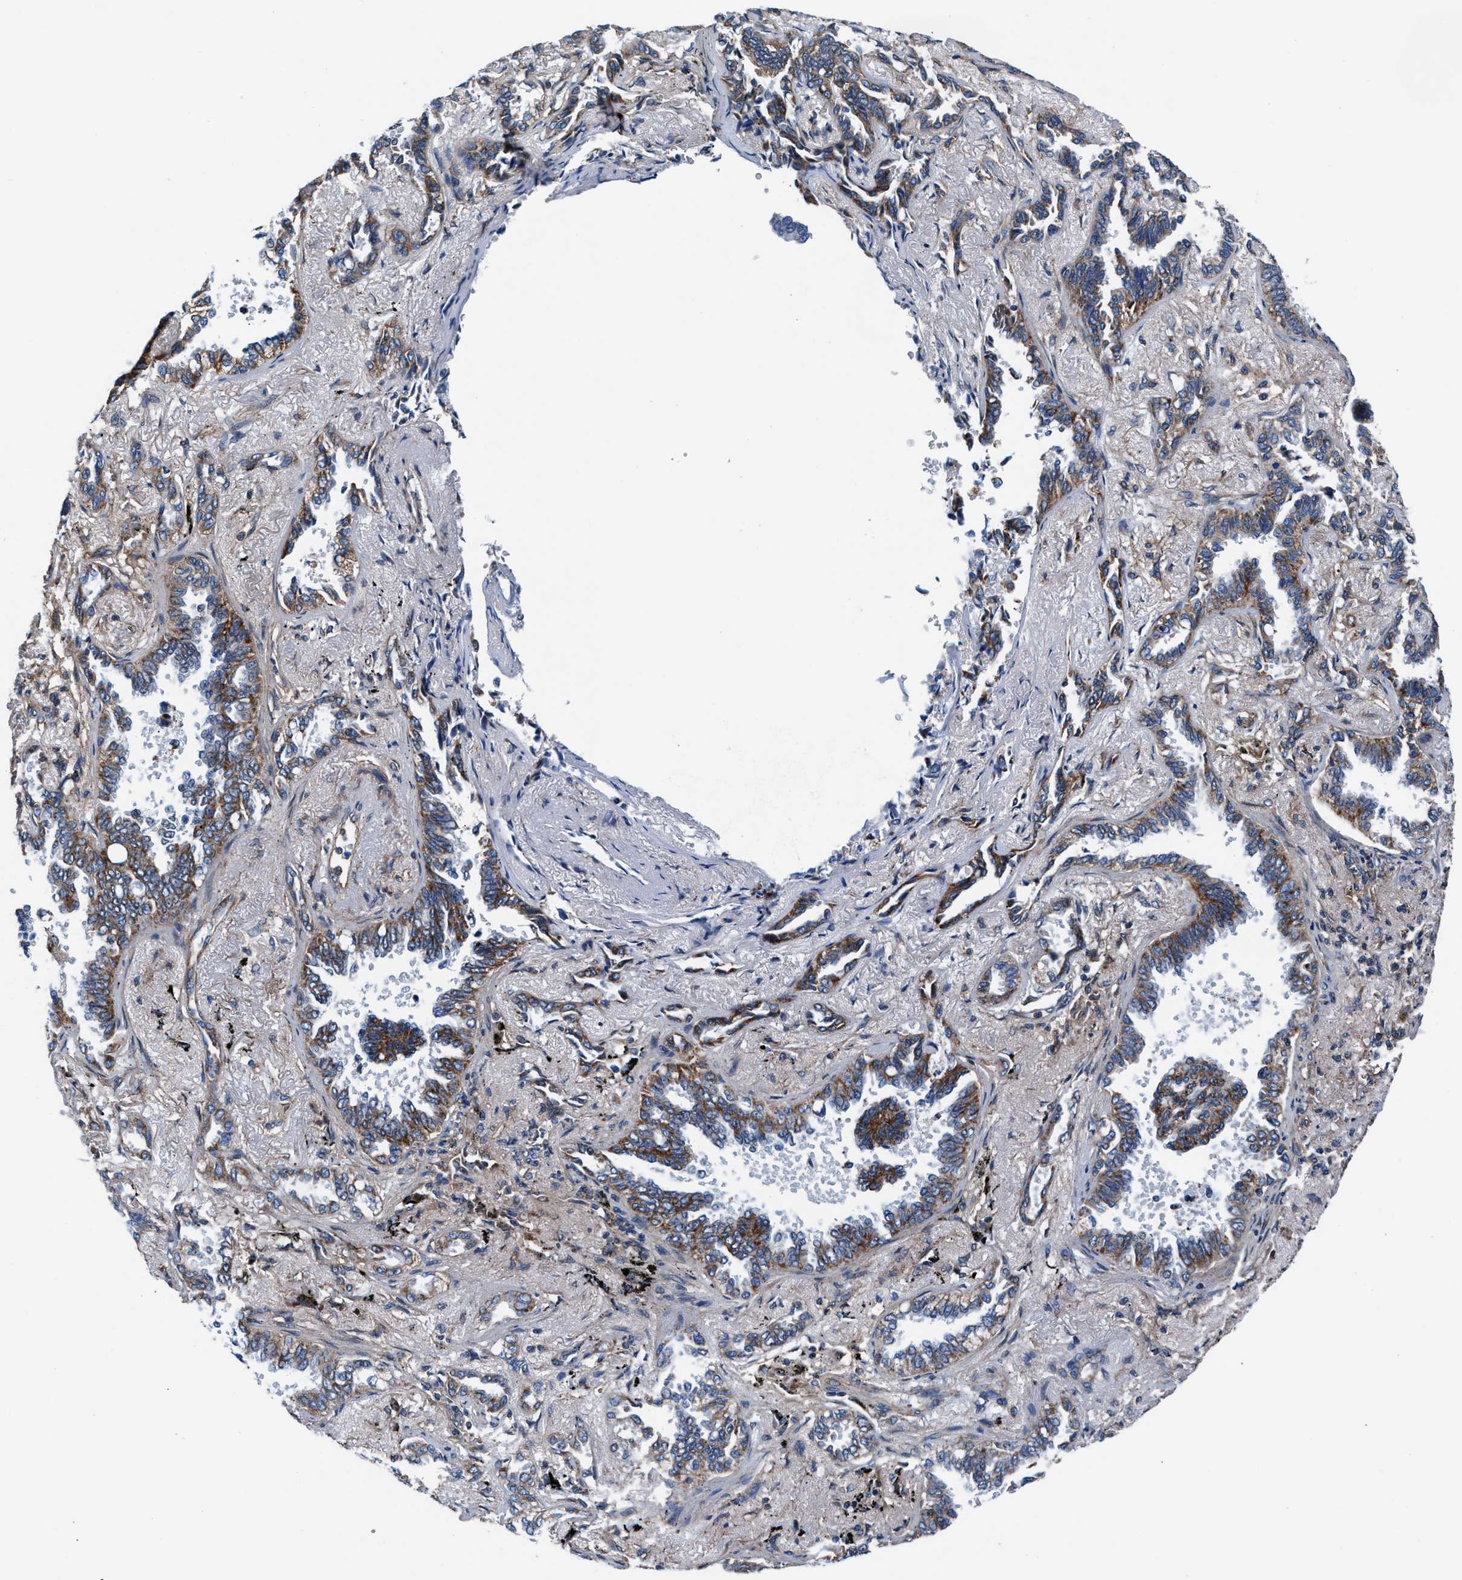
{"staining": {"intensity": "moderate", "quantity": ">75%", "location": "cytoplasmic/membranous"}, "tissue": "lung cancer", "cell_type": "Tumor cells", "image_type": "cancer", "snomed": [{"axis": "morphology", "description": "Adenocarcinoma, NOS"}, {"axis": "topography", "description": "Lung"}], "caption": "Immunohistochemistry (IHC) histopathology image of human lung cancer (adenocarcinoma) stained for a protein (brown), which displays medium levels of moderate cytoplasmic/membranous positivity in about >75% of tumor cells.", "gene": "NKTR", "patient": {"sex": "male", "age": 59}}